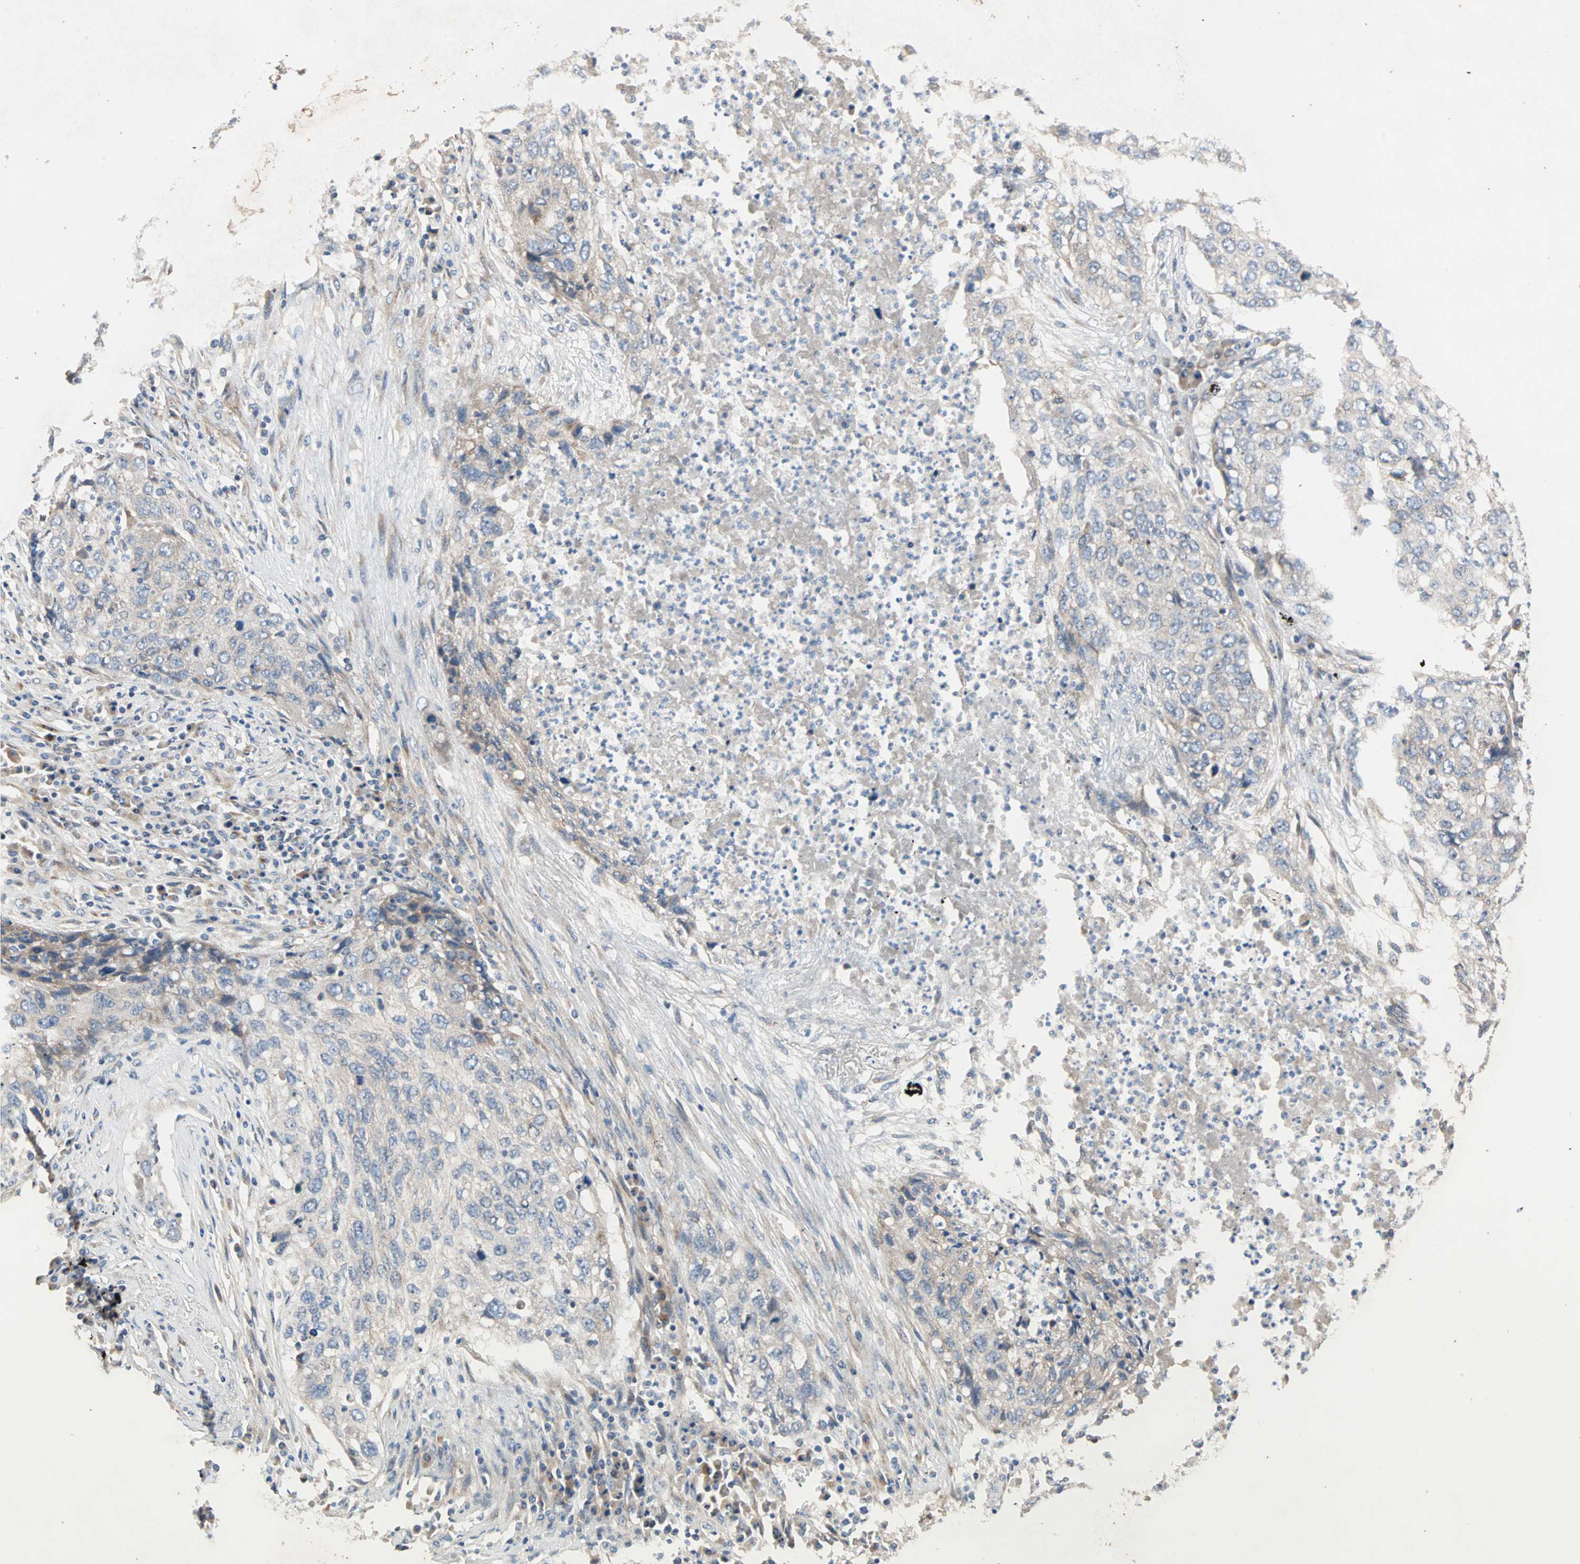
{"staining": {"intensity": "weak", "quantity": "<25%", "location": "cytoplasmic/membranous"}, "tissue": "lung cancer", "cell_type": "Tumor cells", "image_type": "cancer", "snomed": [{"axis": "morphology", "description": "Squamous cell carcinoma, NOS"}, {"axis": "topography", "description": "Lung"}], "caption": "IHC image of neoplastic tissue: human lung cancer stained with DAB (3,3'-diaminobenzidine) demonstrates no significant protein positivity in tumor cells.", "gene": "PDE8A", "patient": {"sex": "female", "age": 63}}